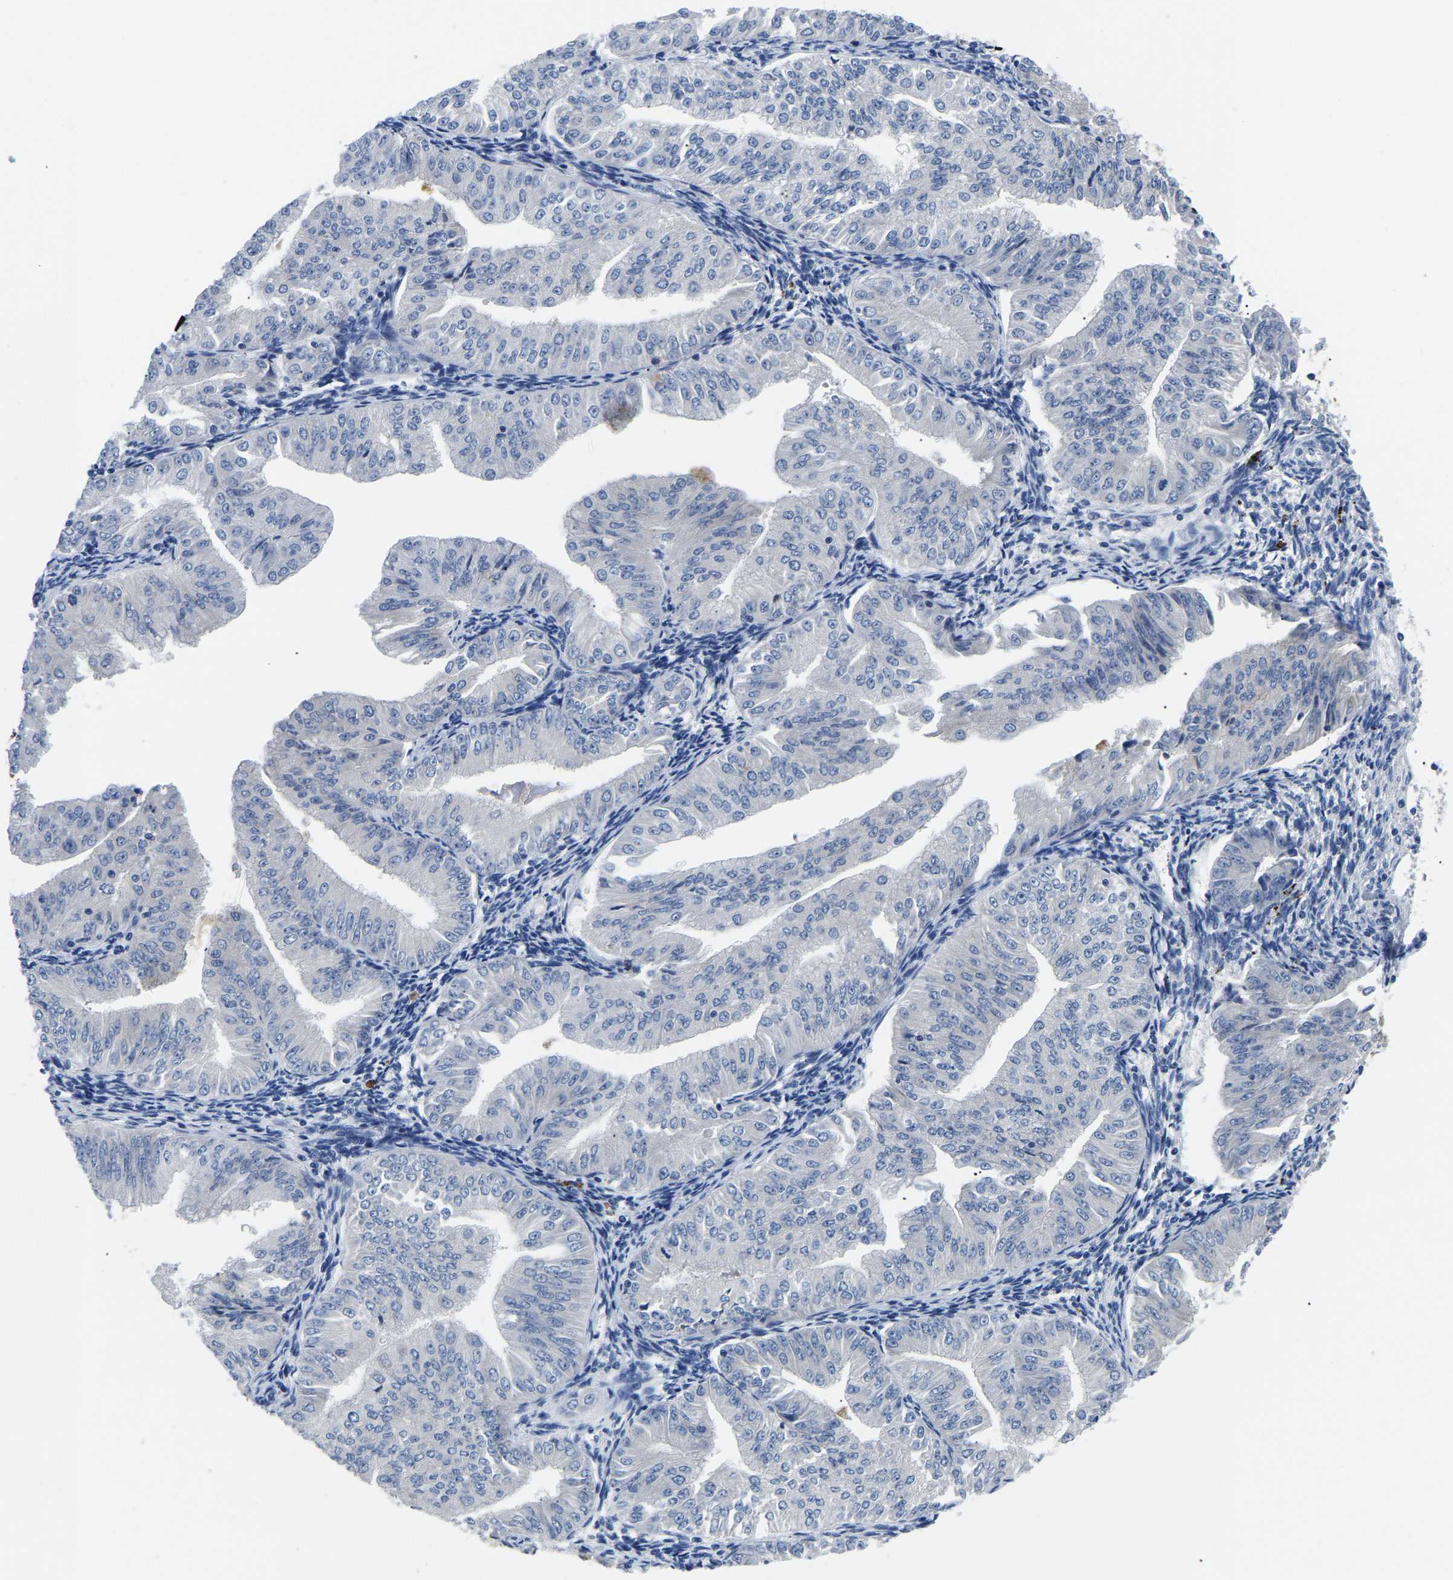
{"staining": {"intensity": "negative", "quantity": "none", "location": "none"}, "tissue": "endometrial cancer", "cell_type": "Tumor cells", "image_type": "cancer", "snomed": [{"axis": "morphology", "description": "Normal tissue, NOS"}, {"axis": "morphology", "description": "Adenocarcinoma, NOS"}, {"axis": "topography", "description": "Endometrium"}], "caption": "Immunohistochemistry image of human endometrial cancer stained for a protein (brown), which reveals no positivity in tumor cells.", "gene": "TOR1B", "patient": {"sex": "female", "age": 53}}